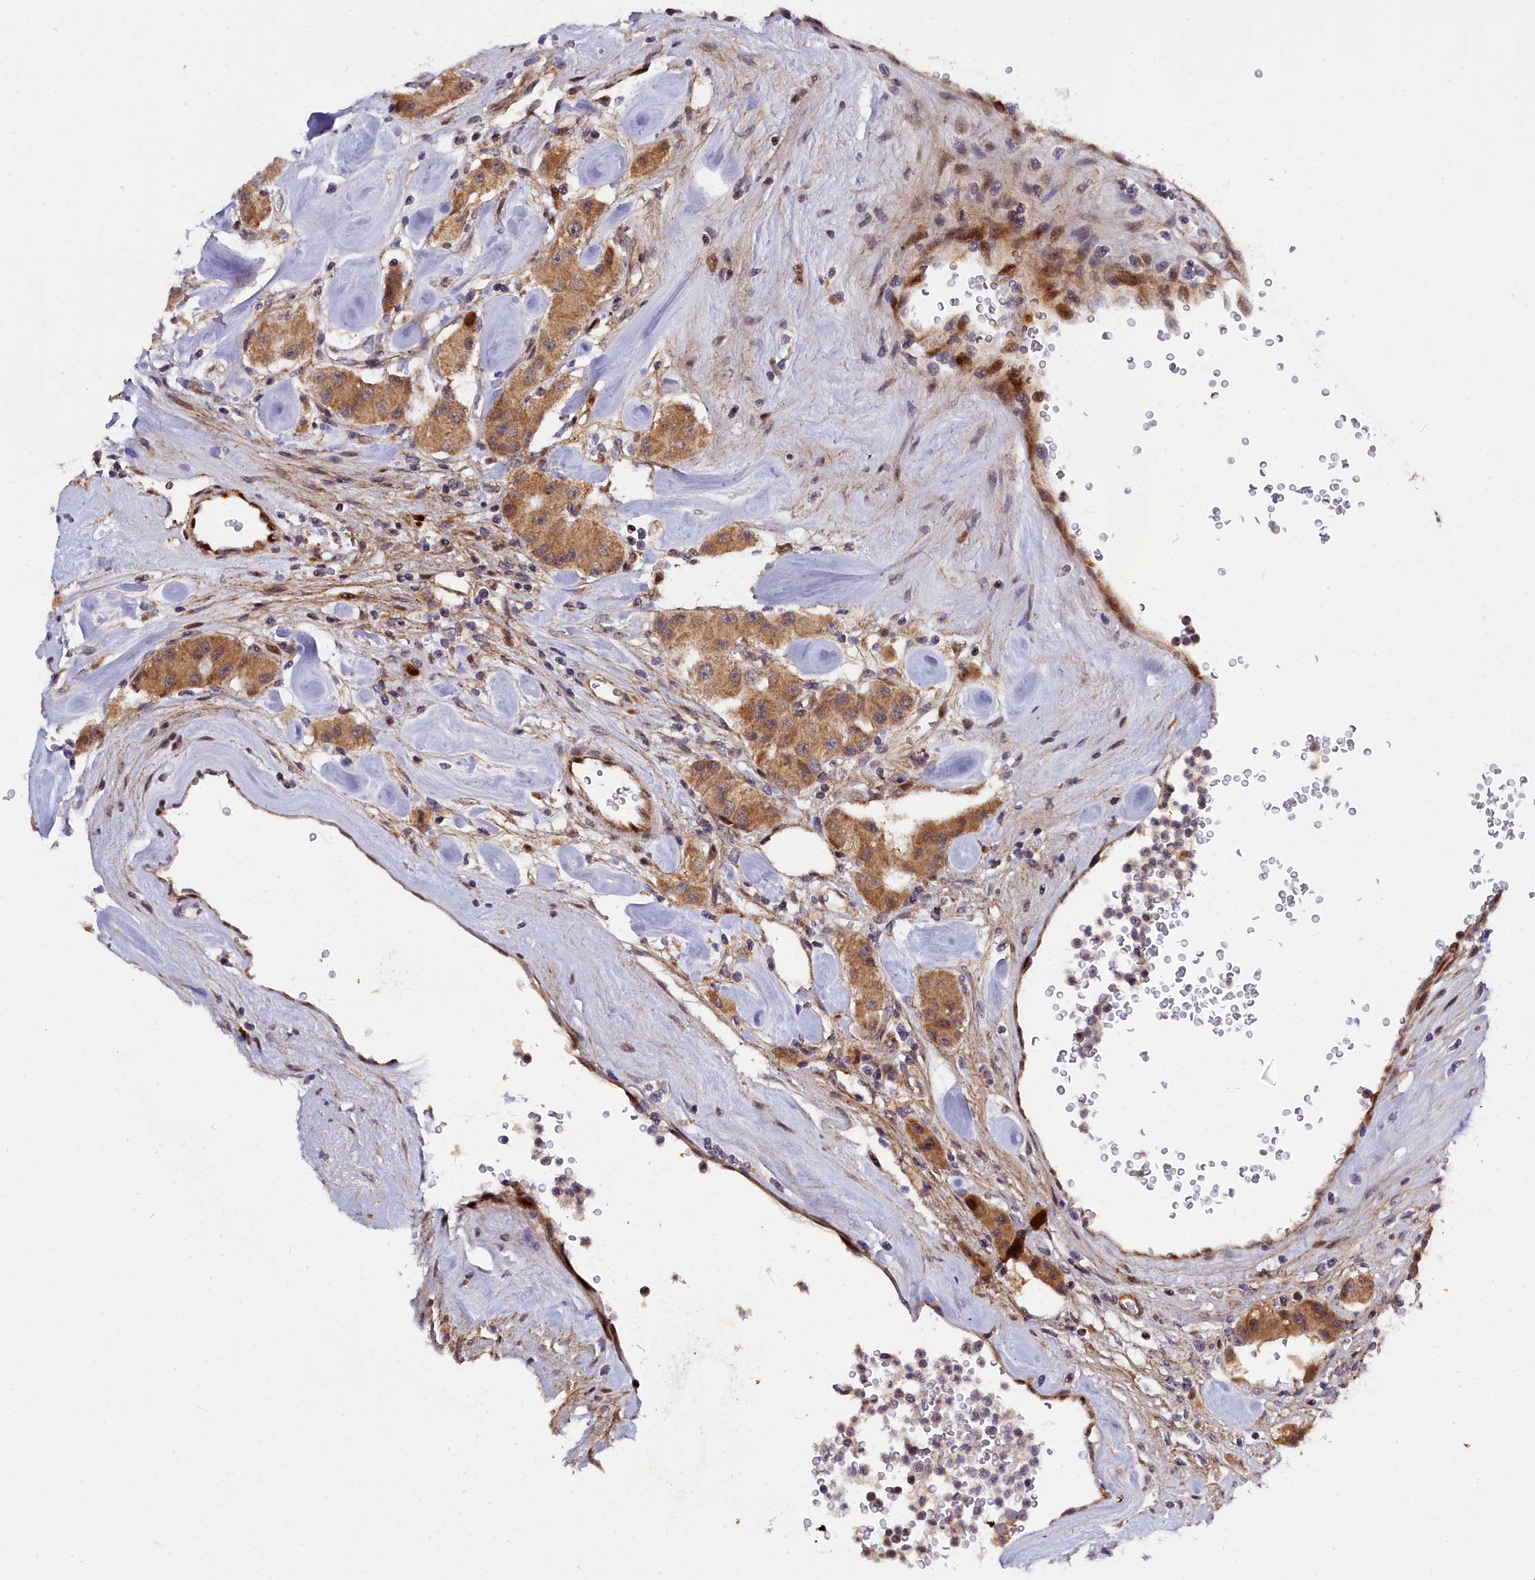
{"staining": {"intensity": "moderate", "quantity": ">75%", "location": "cytoplasmic/membranous"}, "tissue": "carcinoid", "cell_type": "Tumor cells", "image_type": "cancer", "snomed": [{"axis": "morphology", "description": "Carcinoid, malignant, NOS"}, {"axis": "topography", "description": "Pancreas"}], "caption": "Human carcinoid (malignant) stained for a protein (brown) reveals moderate cytoplasmic/membranous positive positivity in approximately >75% of tumor cells.", "gene": "MRPS11", "patient": {"sex": "male", "age": 41}}